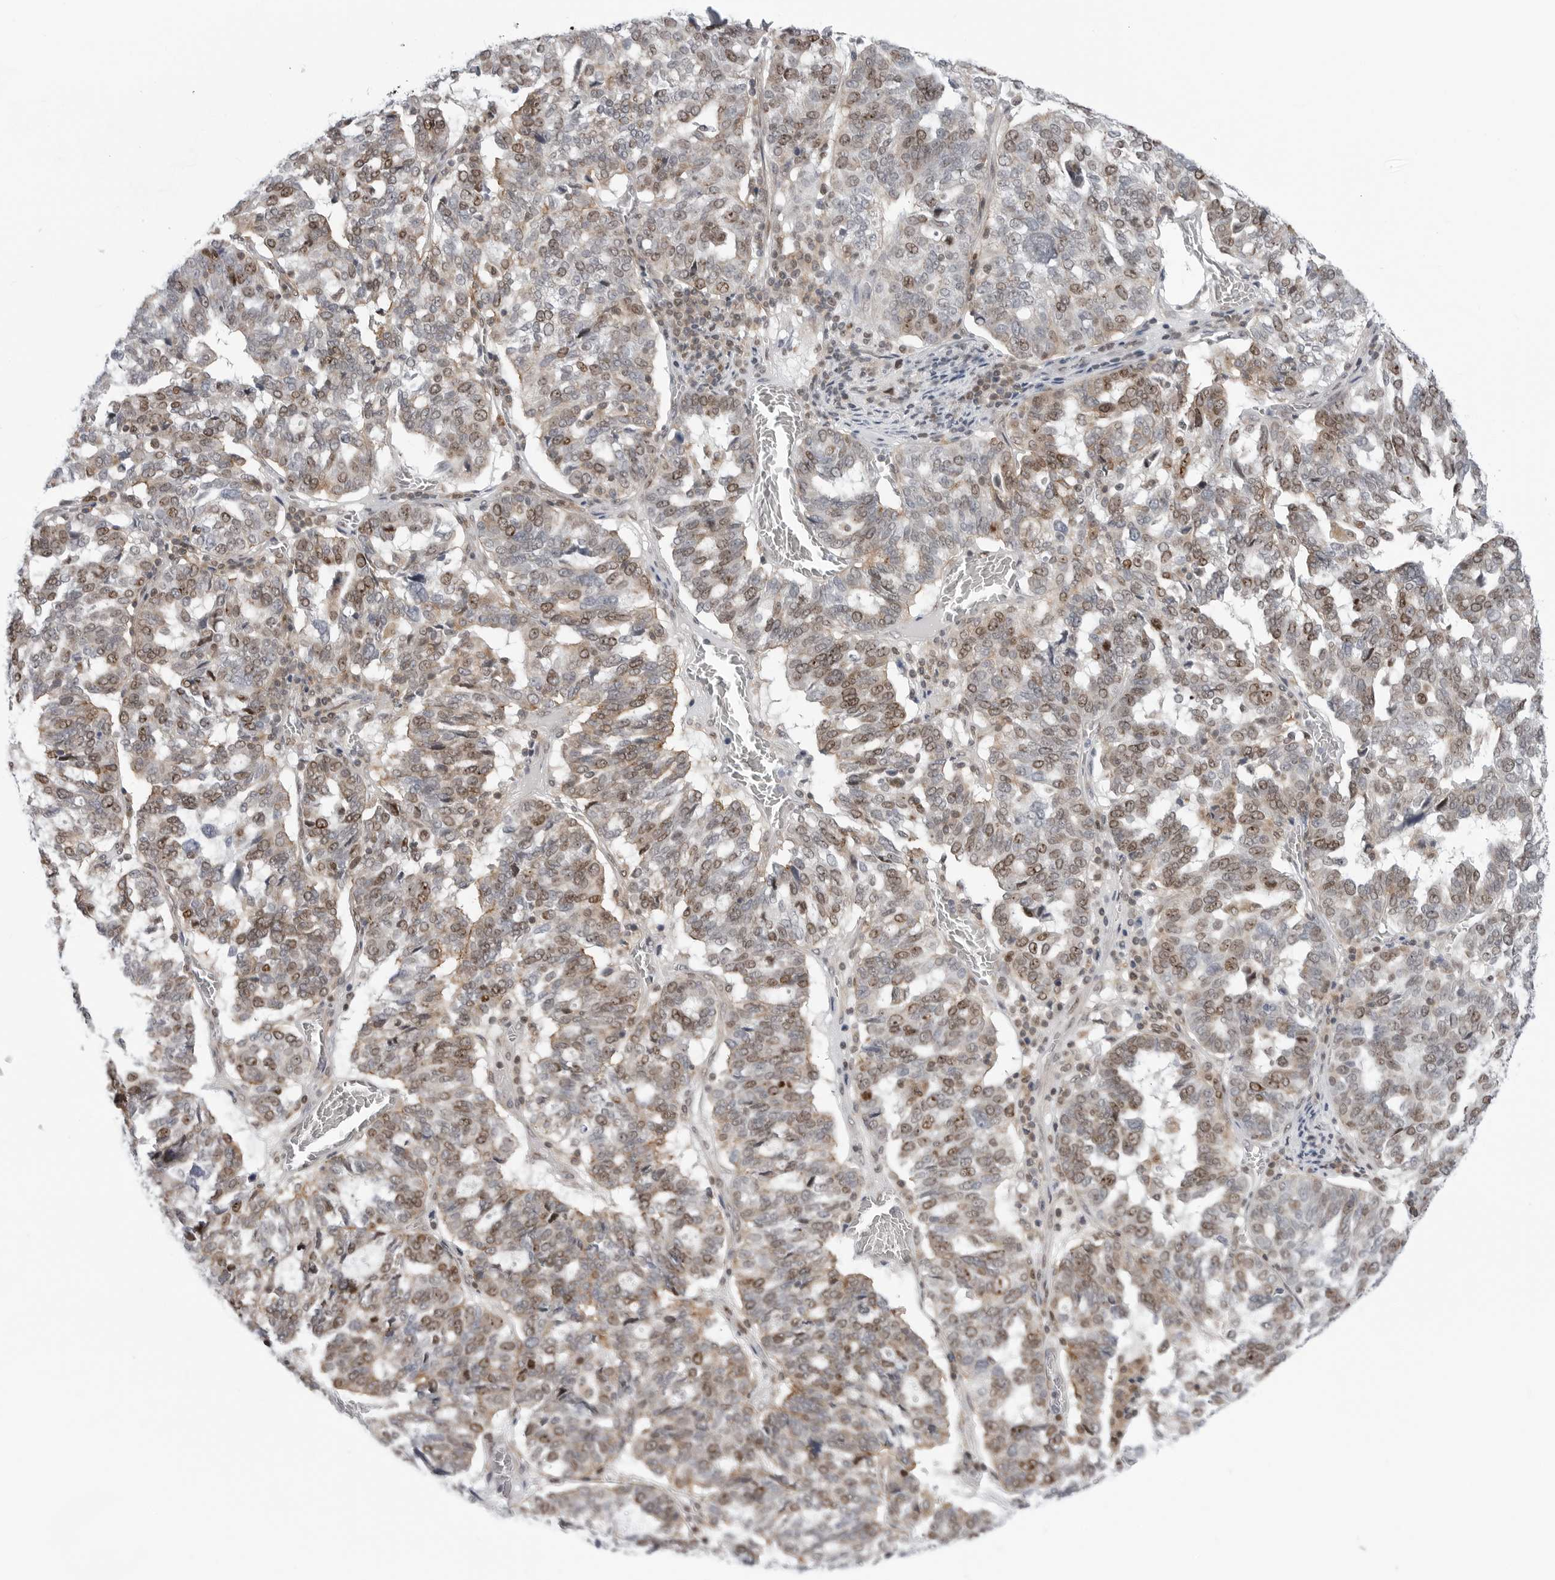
{"staining": {"intensity": "moderate", "quantity": ">75%", "location": "cytoplasmic/membranous,nuclear"}, "tissue": "ovarian cancer", "cell_type": "Tumor cells", "image_type": "cancer", "snomed": [{"axis": "morphology", "description": "Cystadenocarcinoma, serous, NOS"}, {"axis": "topography", "description": "Ovary"}], "caption": "Human serous cystadenocarcinoma (ovarian) stained with a protein marker reveals moderate staining in tumor cells.", "gene": "FAM135B", "patient": {"sex": "female", "age": 59}}